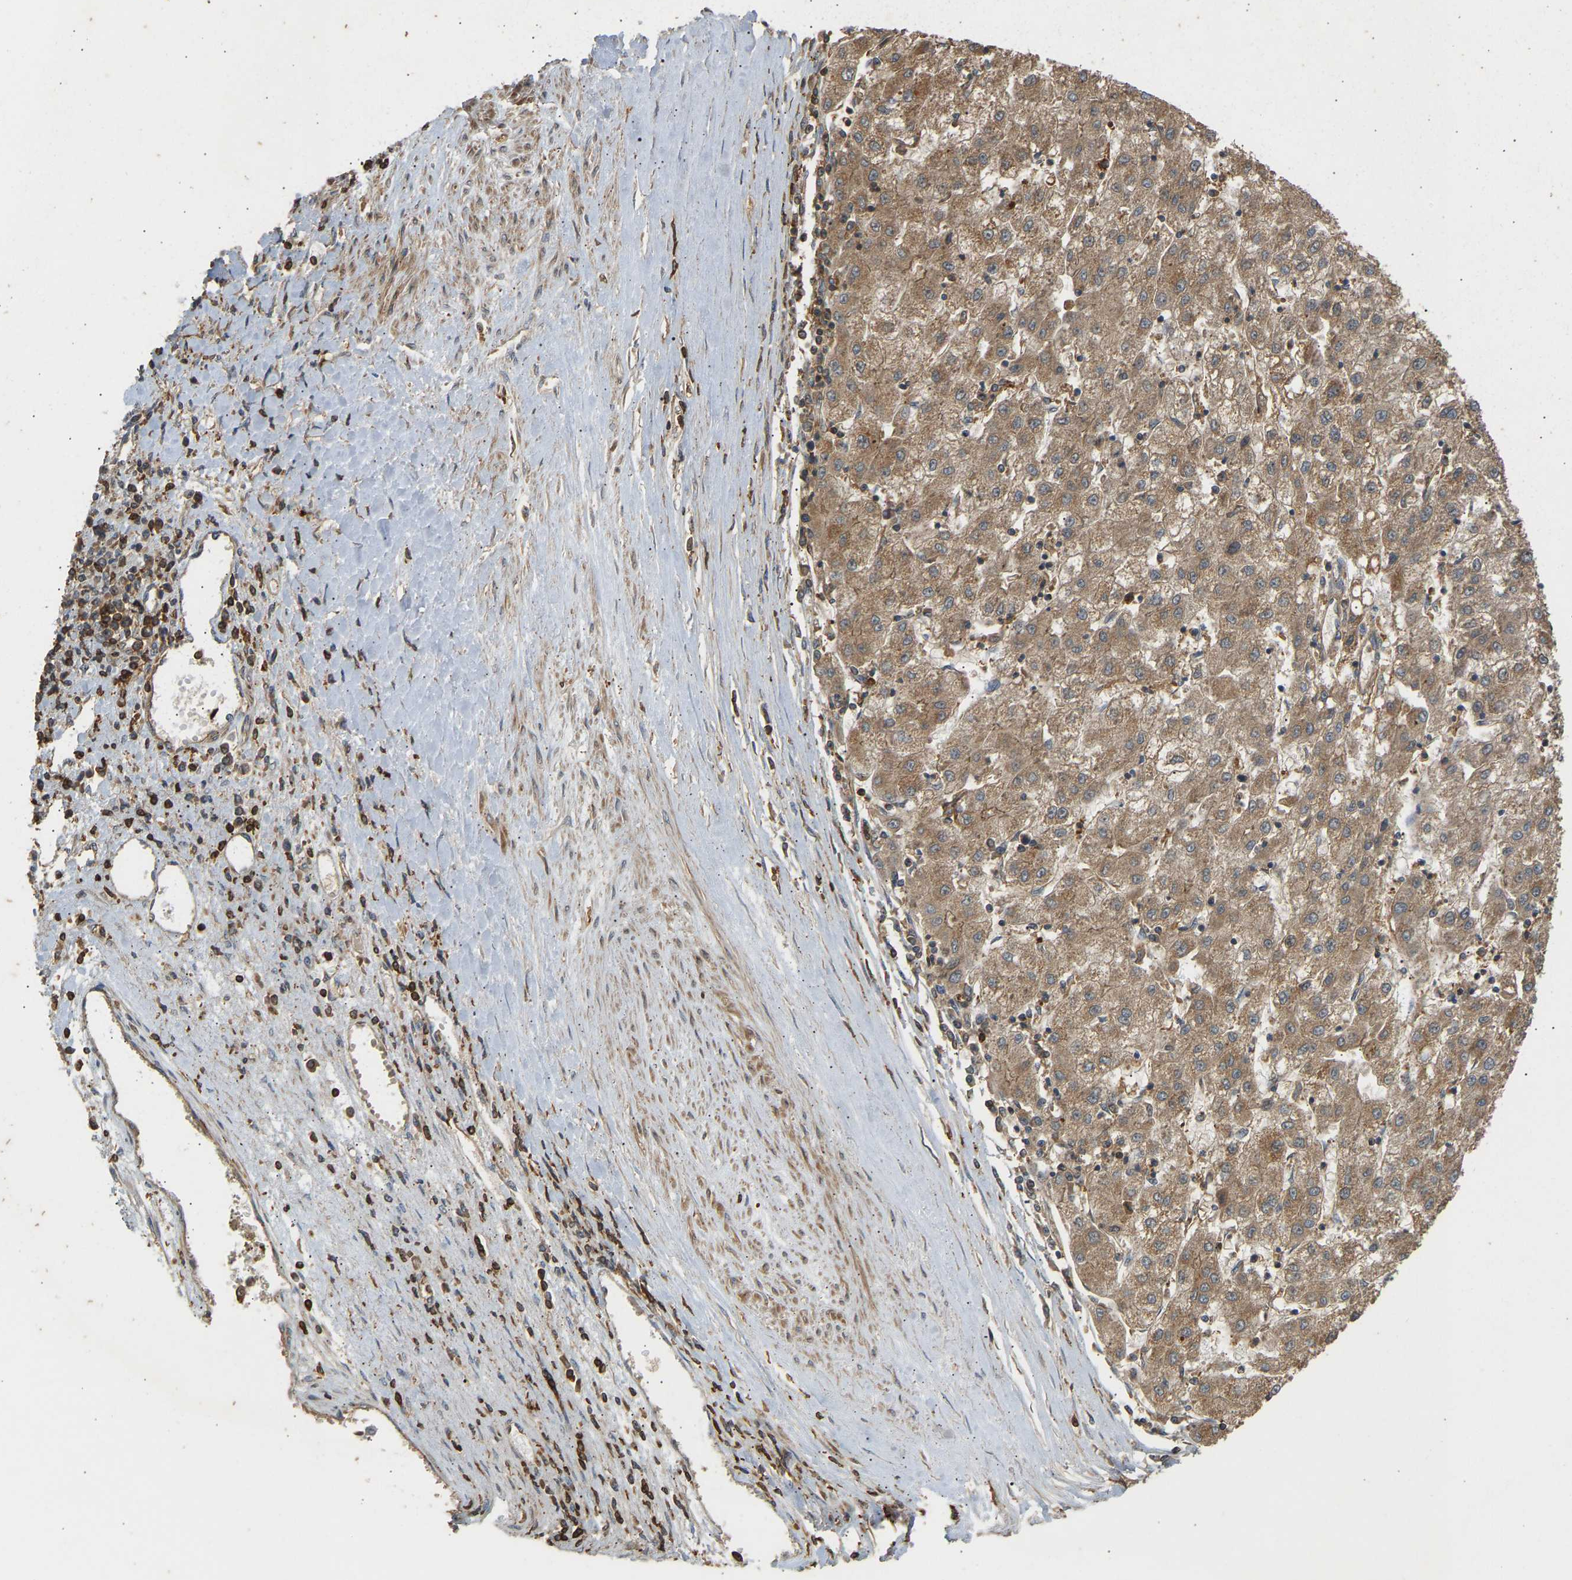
{"staining": {"intensity": "moderate", "quantity": ">75%", "location": "cytoplasmic/membranous"}, "tissue": "liver cancer", "cell_type": "Tumor cells", "image_type": "cancer", "snomed": [{"axis": "morphology", "description": "Carcinoma, Hepatocellular, NOS"}, {"axis": "topography", "description": "Liver"}], "caption": "This is an image of immunohistochemistry (IHC) staining of liver cancer (hepatocellular carcinoma), which shows moderate positivity in the cytoplasmic/membranous of tumor cells.", "gene": "GOPC", "patient": {"sex": "male", "age": 72}}